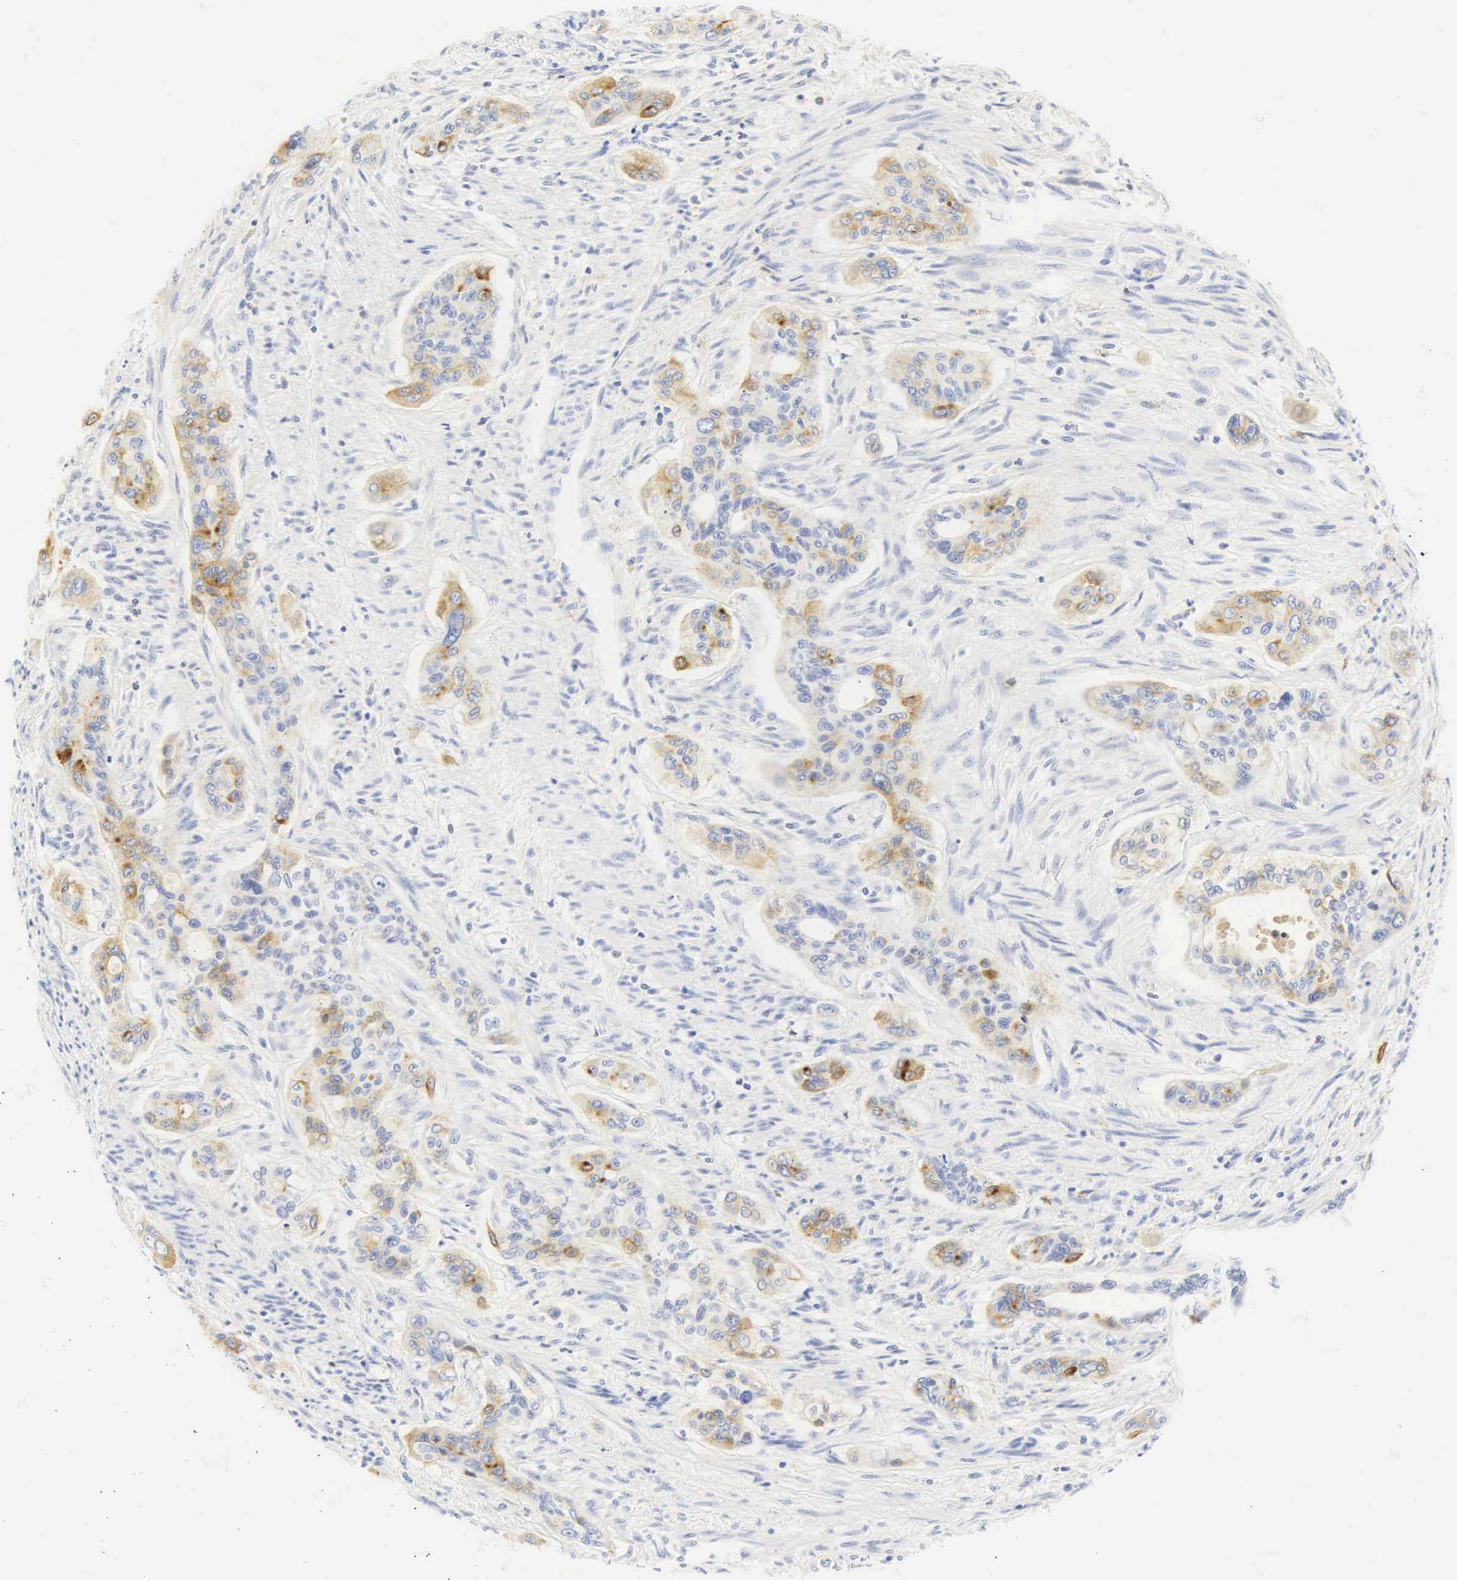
{"staining": {"intensity": "weak", "quantity": "25%-75%", "location": "cytoplasmic/membranous"}, "tissue": "pancreatic cancer", "cell_type": "Tumor cells", "image_type": "cancer", "snomed": [{"axis": "morphology", "description": "Adenocarcinoma, NOS"}, {"axis": "topography", "description": "Pancreas"}], "caption": "About 25%-75% of tumor cells in human adenocarcinoma (pancreatic) demonstrate weak cytoplasmic/membranous protein staining as visualized by brown immunohistochemical staining.", "gene": "CGB3", "patient": {"sex": "male", "age": 77}}